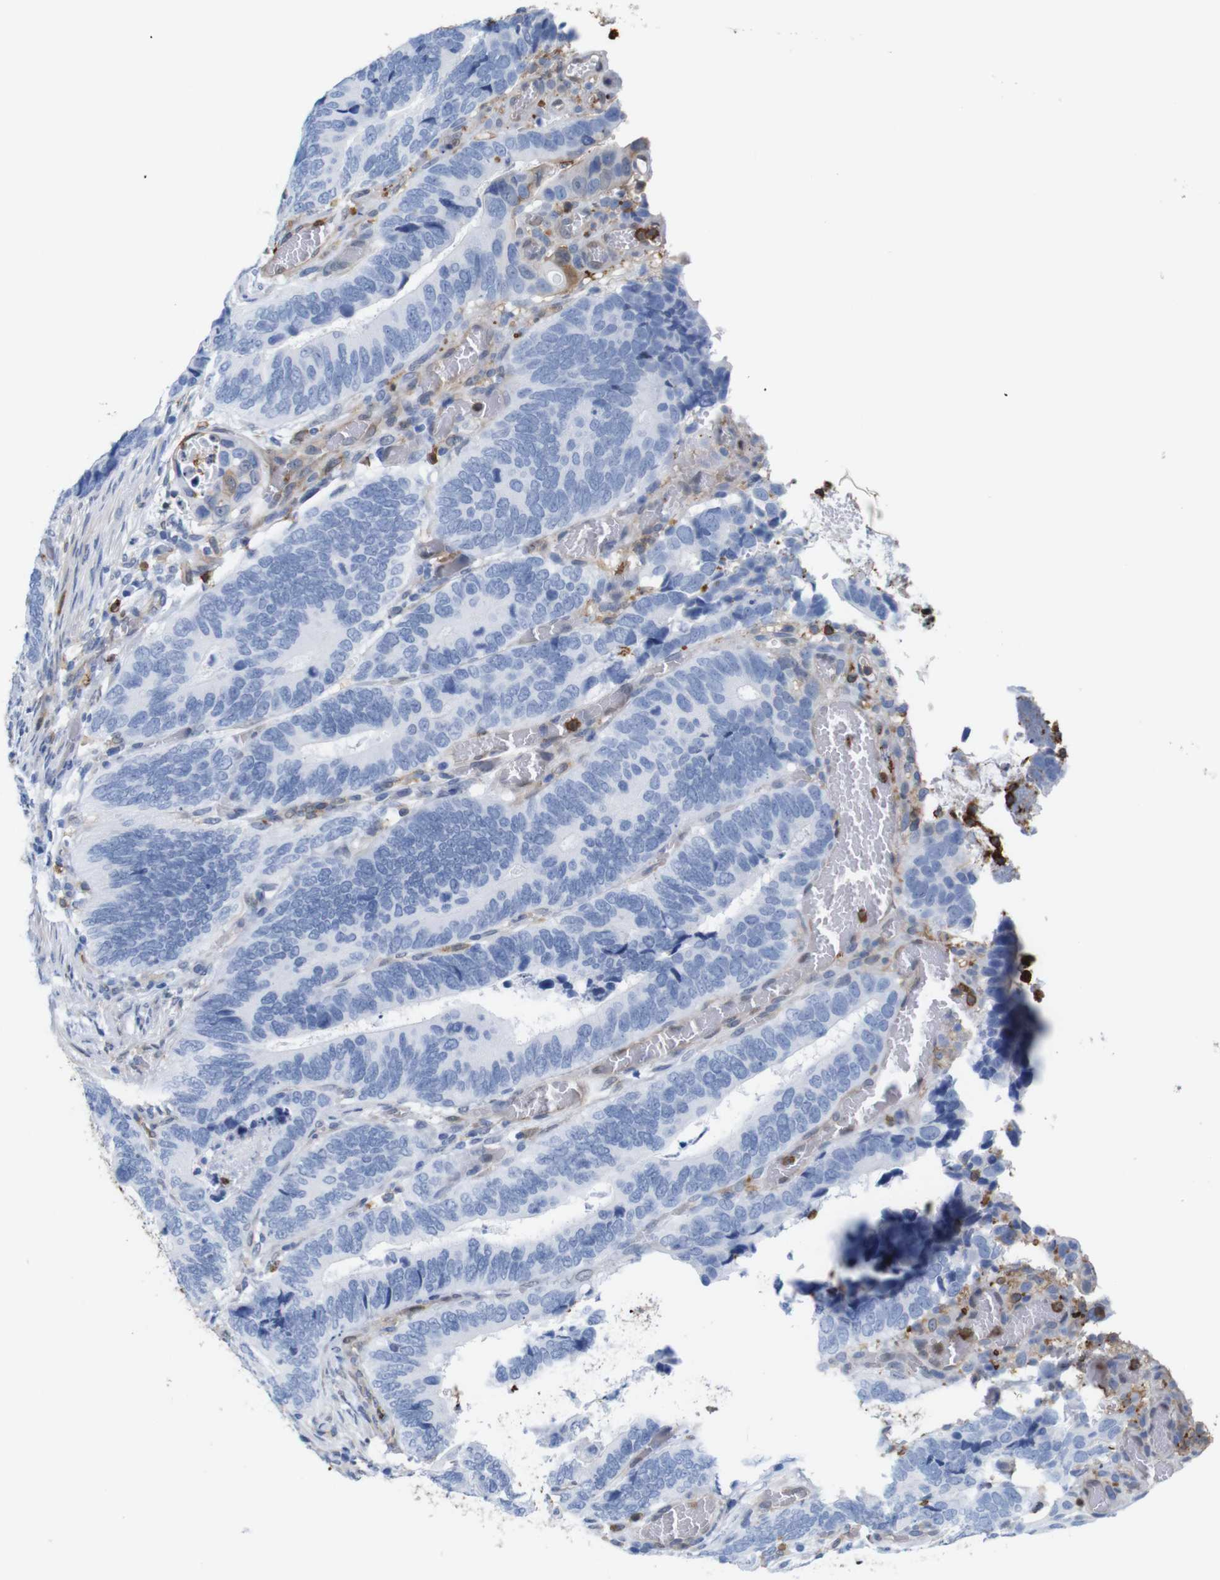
{"staining": {"intensity": "negative", "quantity": "none", "location": "none"}, "tissue": "colorectal cancer", "cell_type": "Tumor cells", "image_type": "cancer", "snomed": [{"axis": "morphology", "description": "Adenocarcinoma, NOS"}, {"axis": "topography", "description": "Colon"}], "caption": "The IHC image has no significant positivity in tumor cells of adenocarcinoma (colorectal) tissue.", "gene": "ANXA1", "patient": {"sex": "male", "age": 72}}